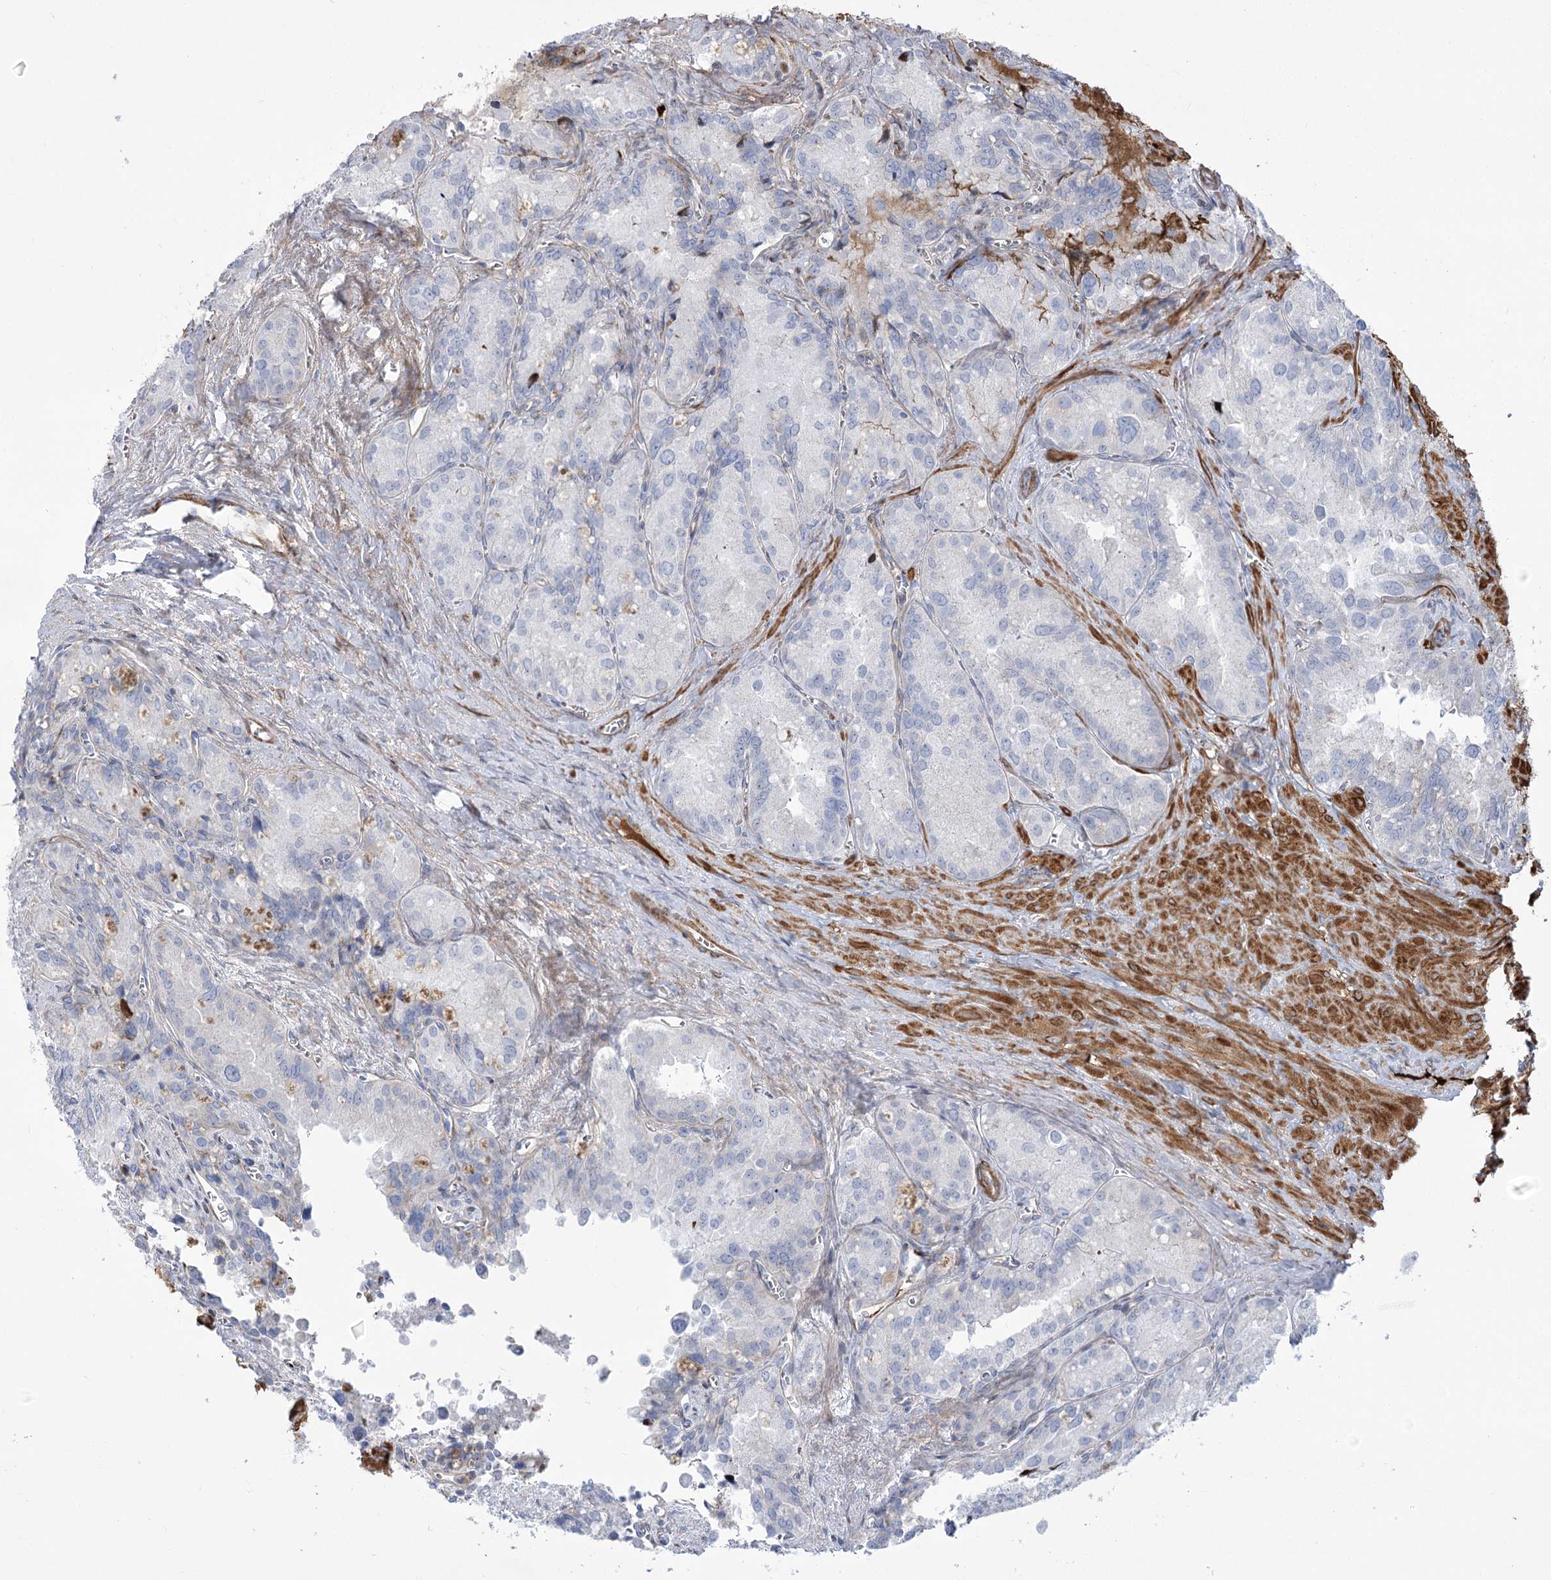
{"staining": {"intensity": "negative", "quantity": "none", "location": "none"}, "tissue": "seminal vesicle", "cell_type": "Glandular cells", "image_type": "normal", "snomed": [{"axis": "morphology", "description": "Normal tissue, NOS"}, {"axis": "topography", "description": "Seminal veicle"}], "caption": "This photomicrograph is of benign seminal vesicle stained with immunohistochemistry (IHC) to label a protein in brown with the nuclei are counter-stained blue. There is no staining in glandular cells.", "gene": "ANKRD23", "patient": {"sex": "male", "age": 62}}